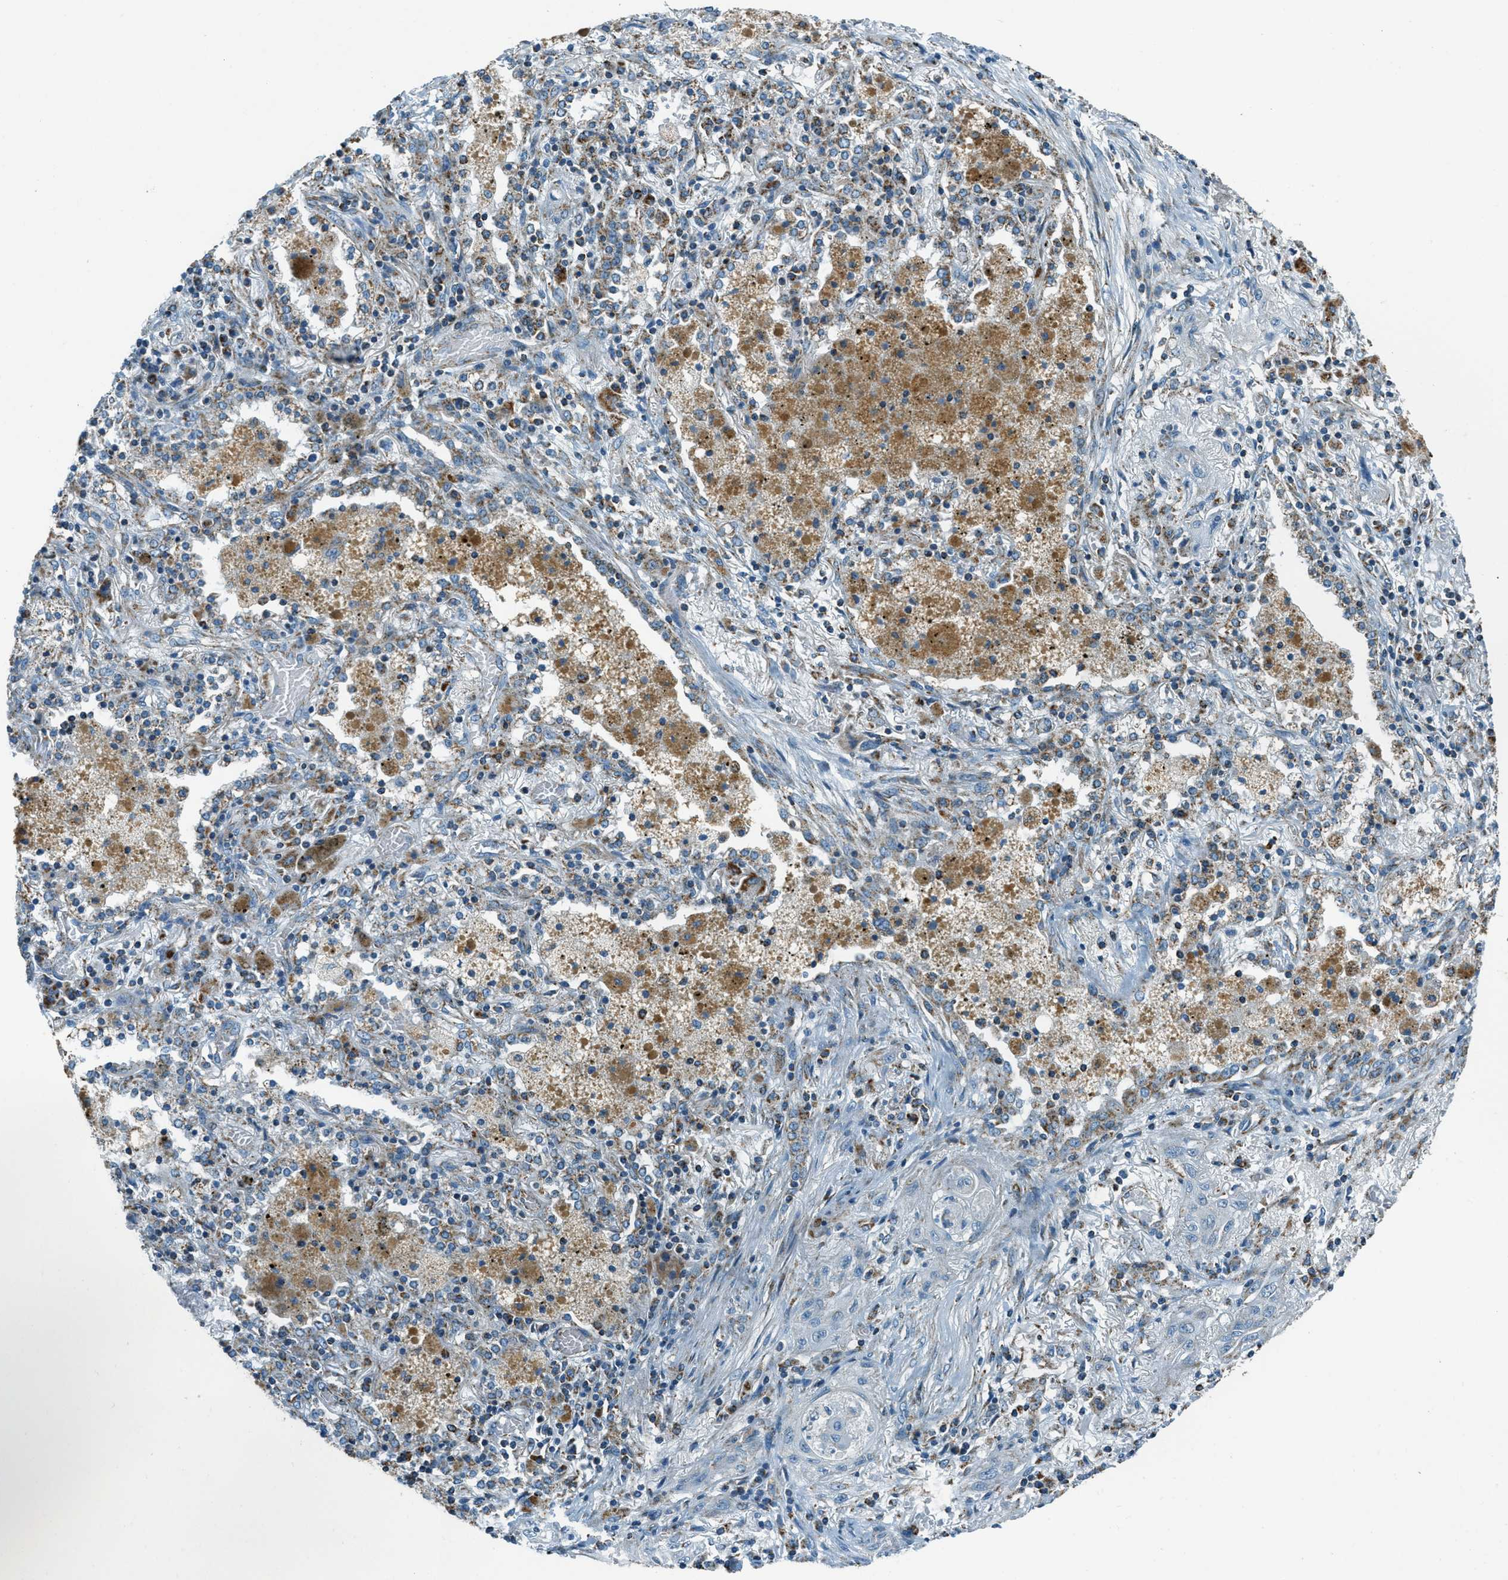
{"staining": {"intensity": "moderate", "quantity": "<25%", "location": "cytoplasmic/membranous"}, "tissue": "lung cancer", "cell_type": "Tumor cells", "image_type": "cancer", "snomed": [{"axis": "morphology", "description": "Squamous cell carcinoma, NOS"}, {"axis": "topography", "description": "Lung"}], "caption": "Immunohistochemical staining of lung squamous cell carcinoma demonstrates low levels of moderate cytoplasmic/membranous protein expression in approximately <25% of tumor cells. Immunohistochemistry stains the protein in brown and the nuclei are stained blue.", "gene": "CHST15", "patient": {"sex": "female", "age": 47}}